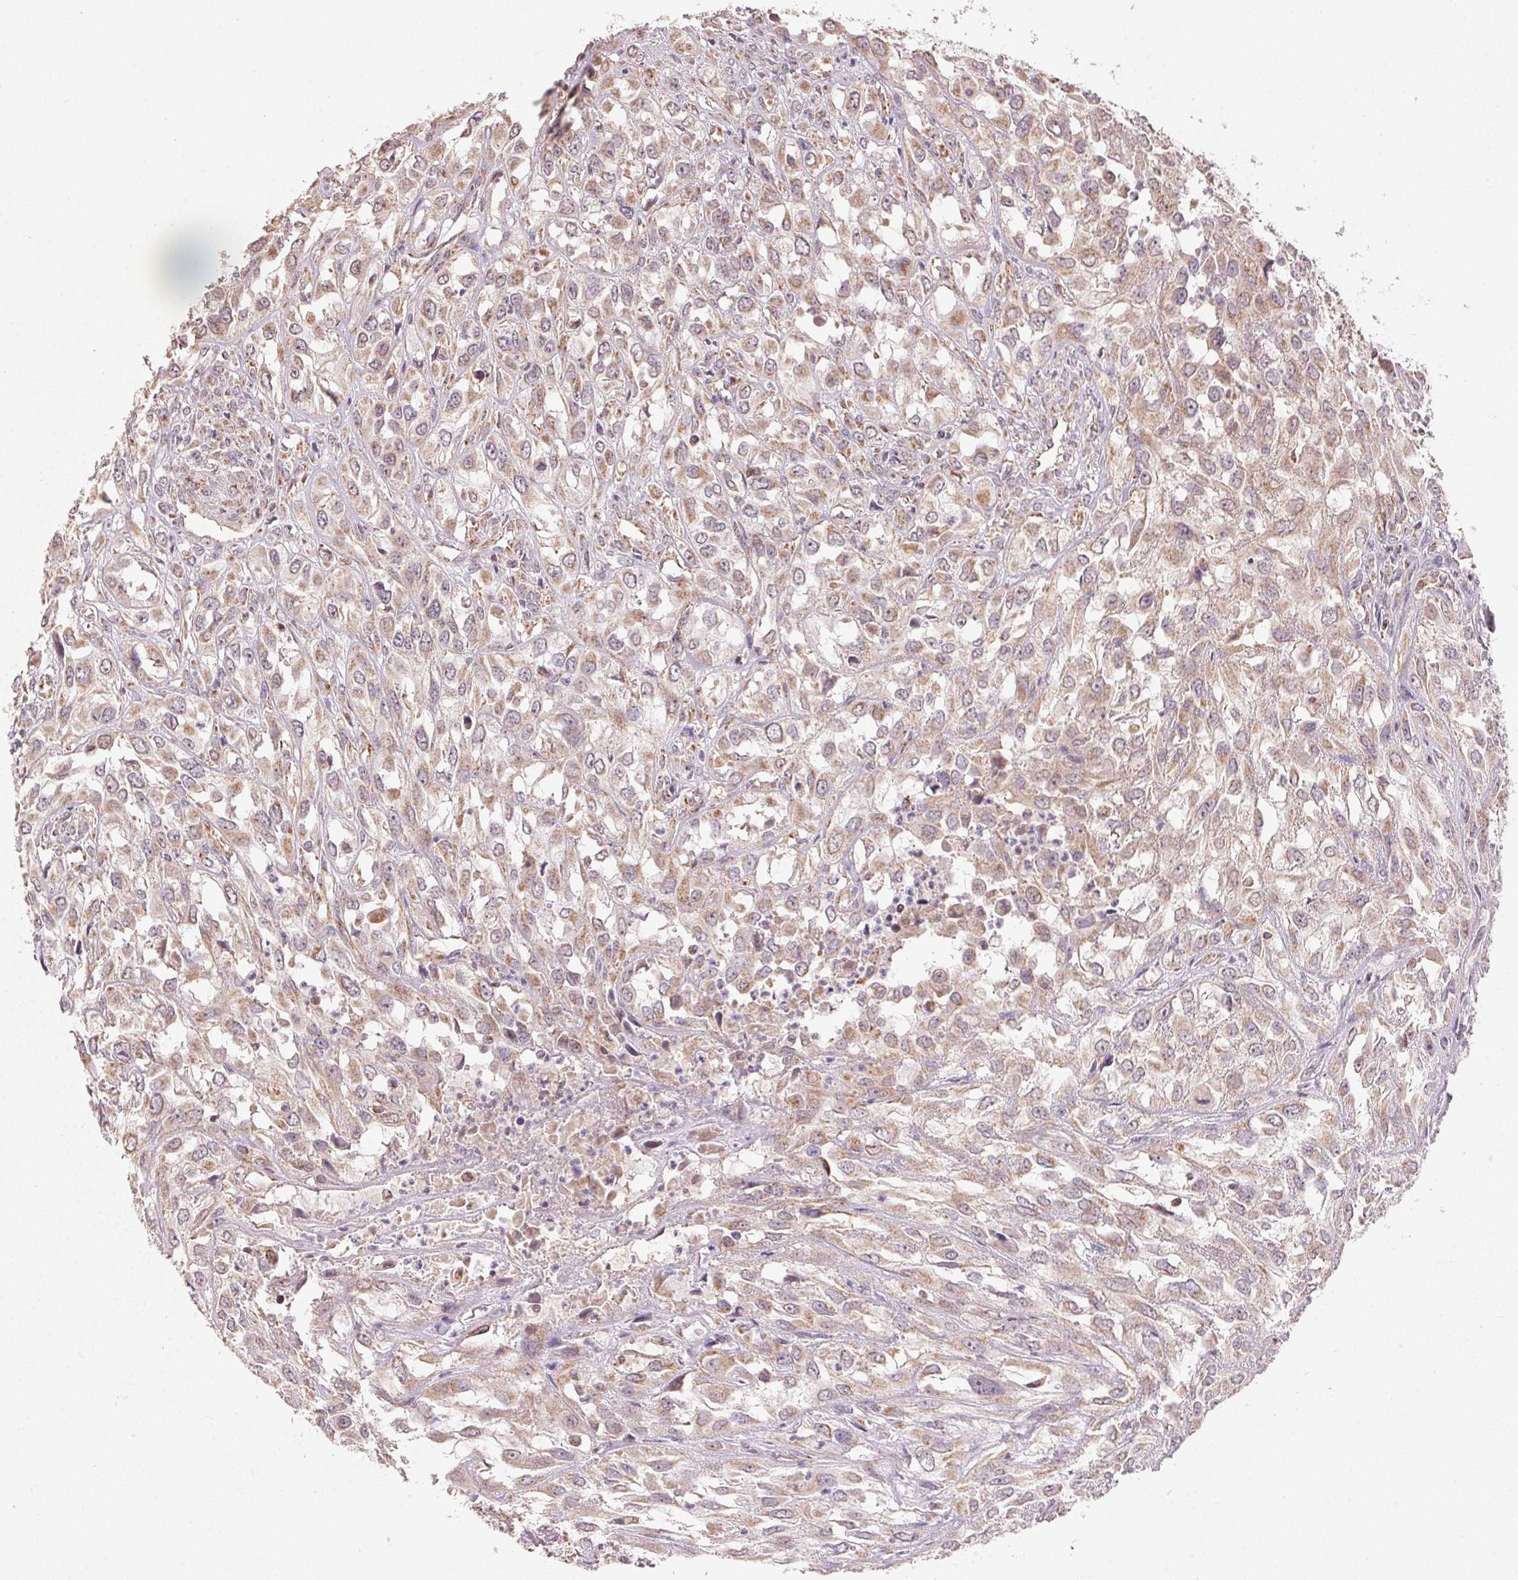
{"staining": {"intensity": "weak", "quantity": "25%-75%", "location": "cytoplasmic/membranous"}, "tissue": "urothelial cancer", "cell_type": "Tumor cells", "image_type": "cancer", "snomed": [{"axis": "morphology", "description": "Urothelial carcinoma, High grade"}, {"axis": "topography", "description": "Urinary bladder"}], "caption": "Urothelial cancer stained with IHC demonstrates weak cytoplasmic/membranous staining in approximately 25%-75% of tumor cells.", "gene": "CLASP1", "patient": {"sex": "male", "age": 67}}